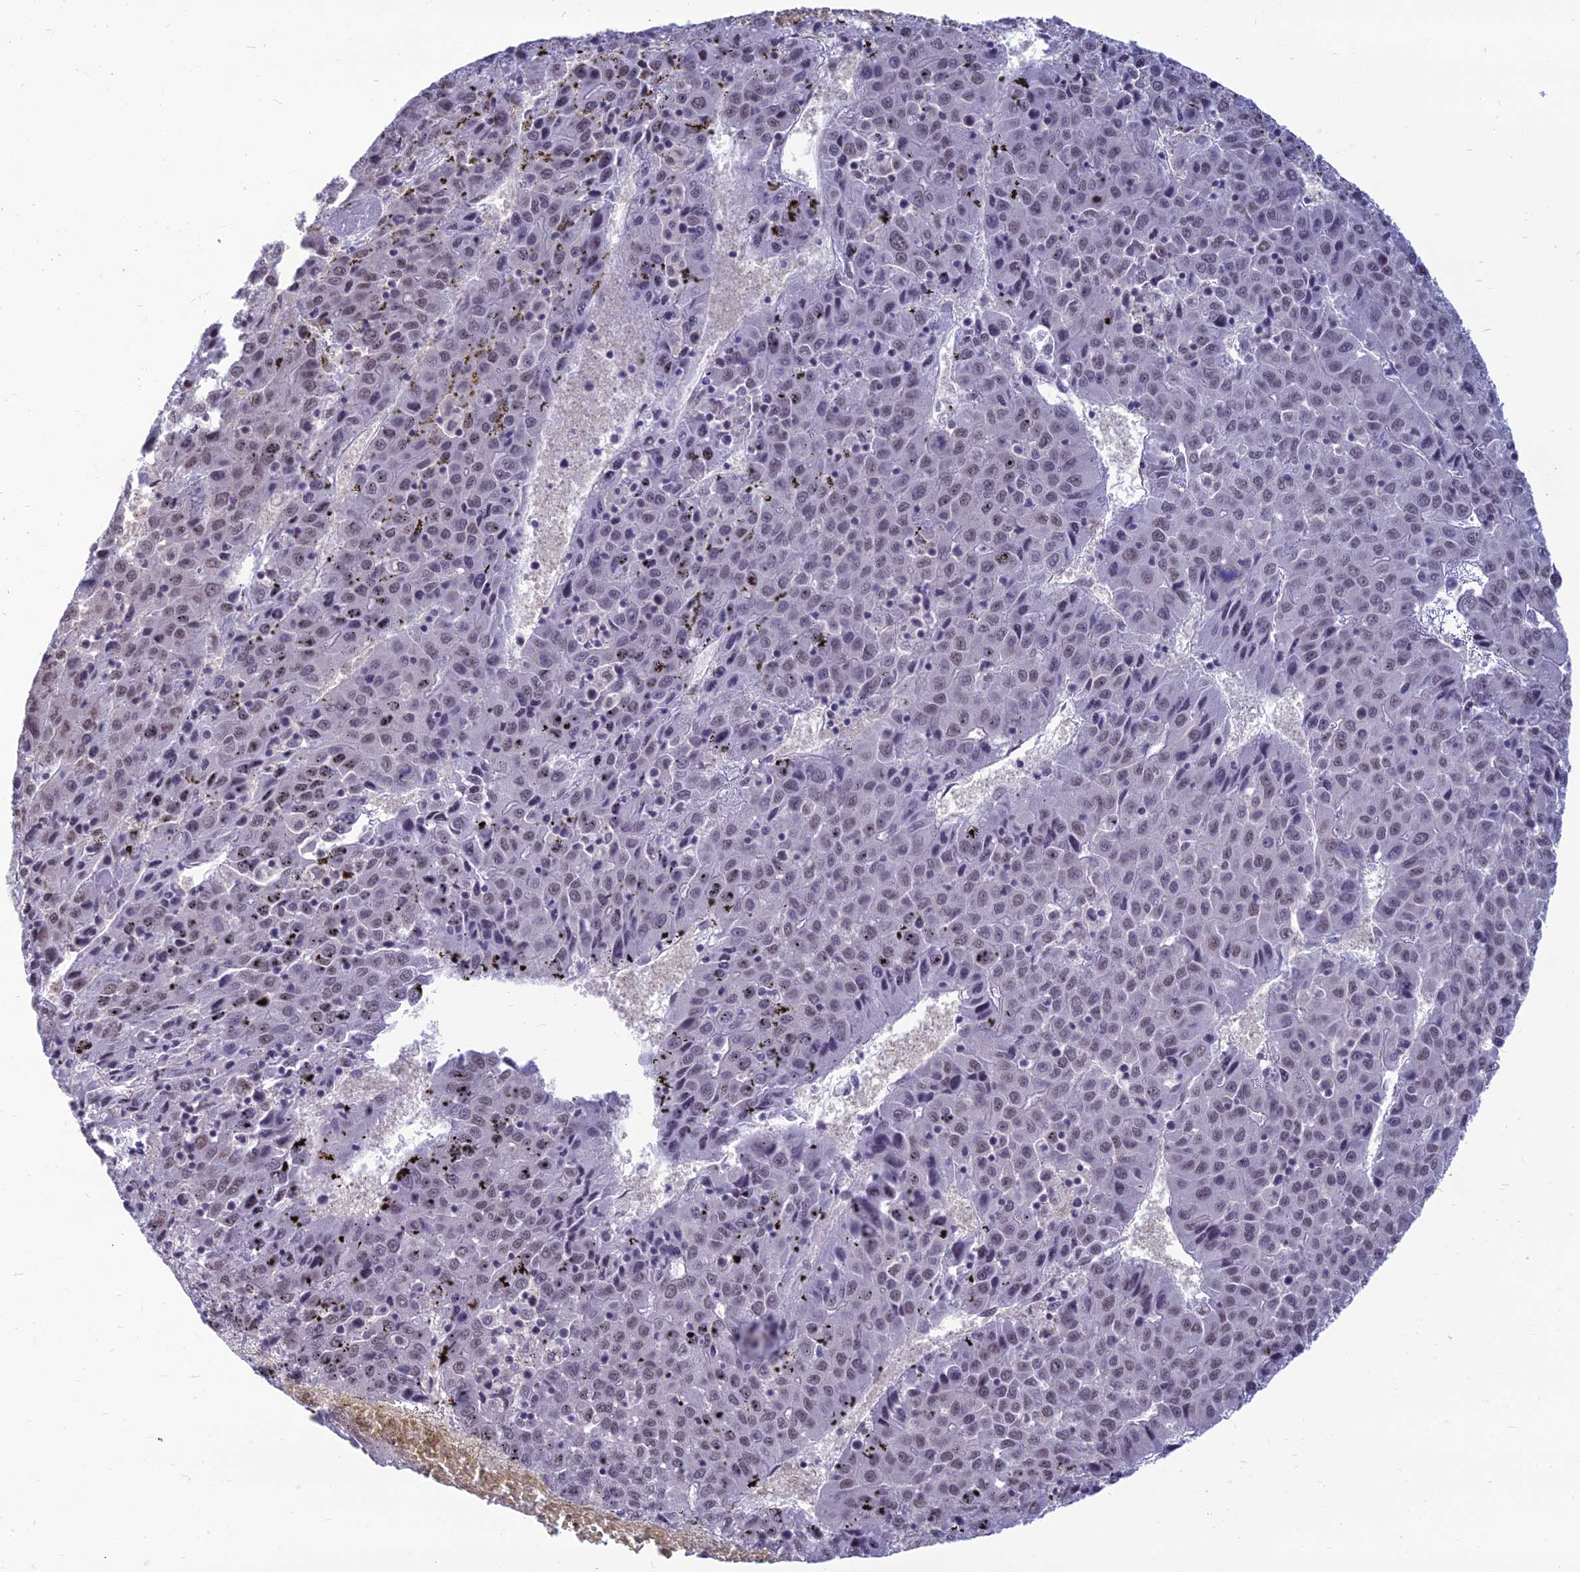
{"staining": {"intensity": "weak", "quantity": "<25%", "location": "nuclear"}, "tissue": "liver cancer", "cell_type": "Tumor cells", "image_type": "cancer", "snomed": [{"axis": "morphology", "description": "Carcinoma, Hepatocellular, NOS"}, {"axis": "topography", "description": "Liver"}], "caption": "Immunohistochemical staining of human hepatocellular carcinoma (liver) displays no significant staining in tumor cells.", "gene": "SRSF7", "patient": {"sex": "female", "age": 53}}